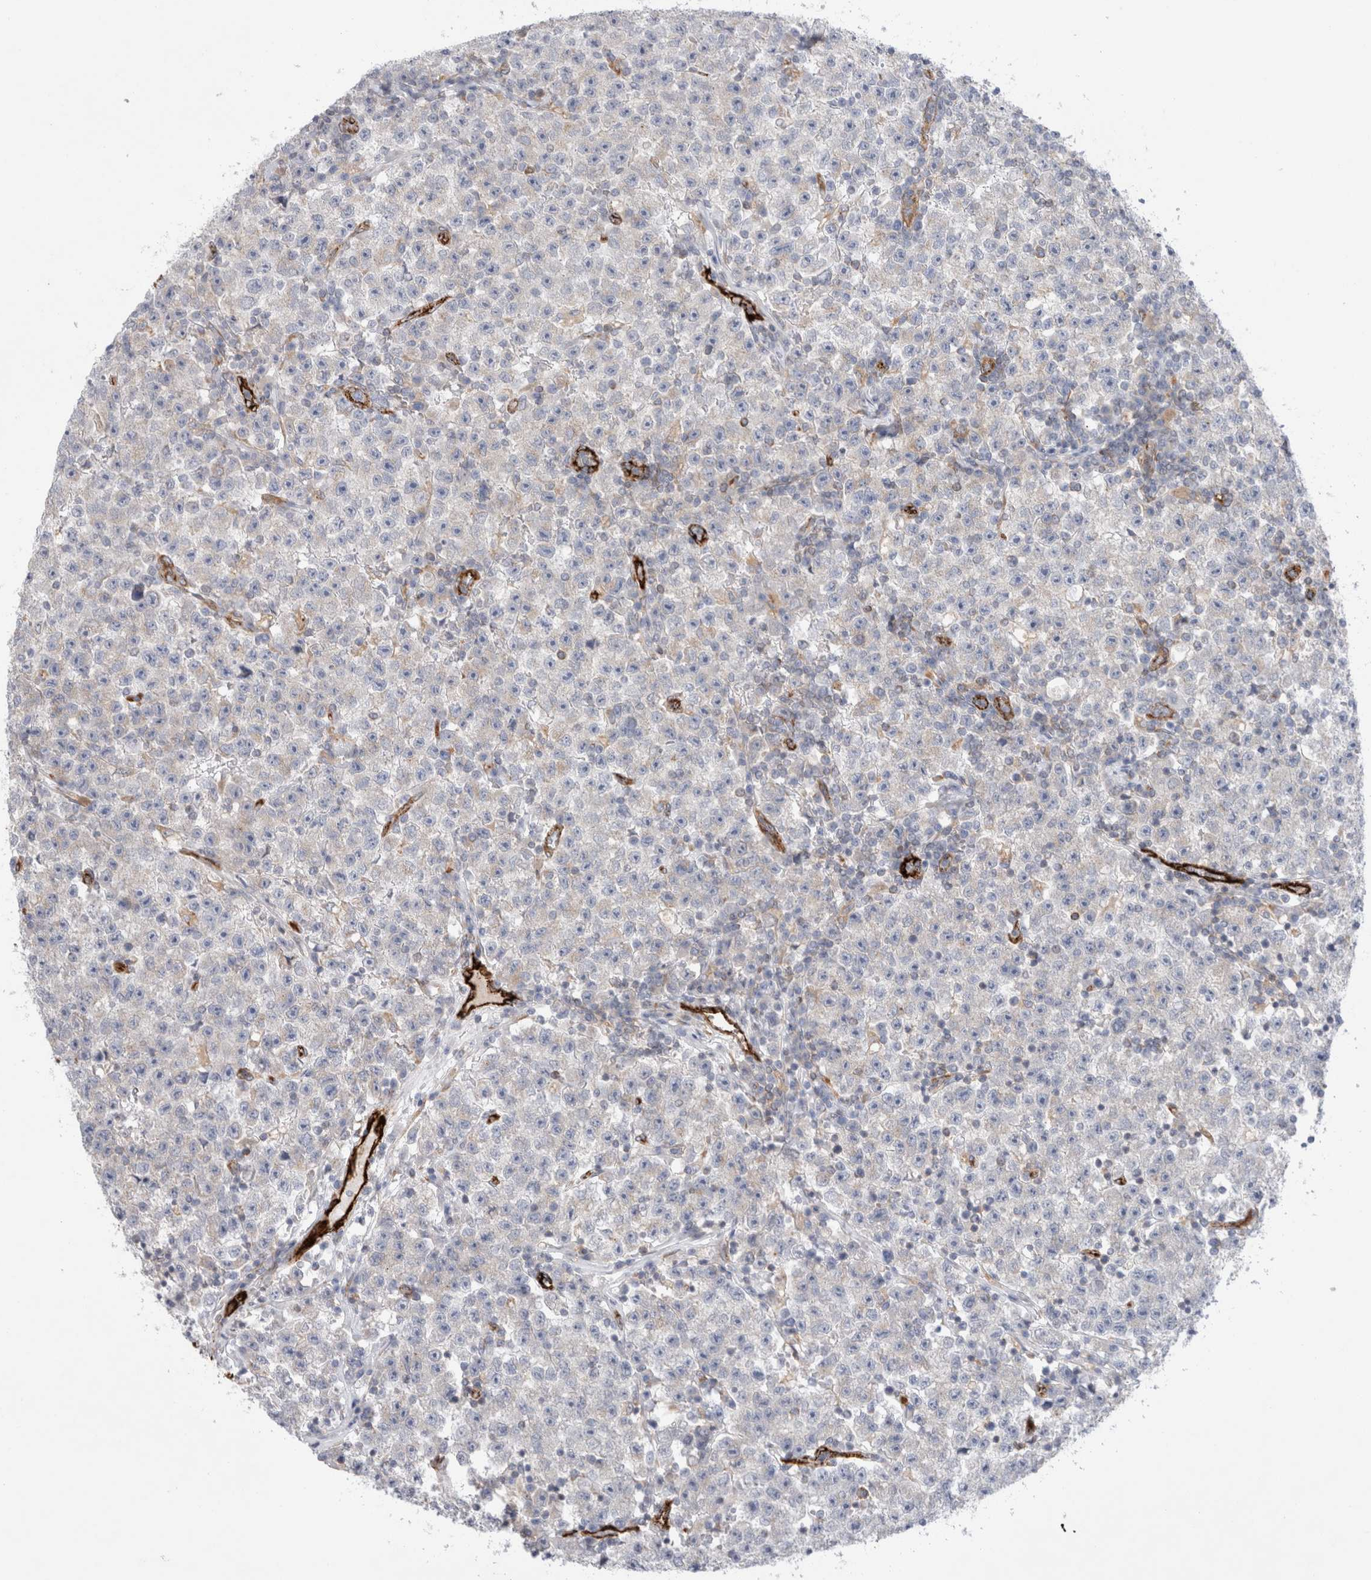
{"staining": {"intensity": "negative", "quantity": "none", "location": "none"}, "tissue": "testis cancer", "cell_type": "Tumor cells", "image_type": "cancer", "snomed": [{"axis": "morphology", "description": "Seminoma, NOS"}, {"axis": "topography", "description": "Testis"}], "caption": "DAB (3,3'-diaminobenzidine) immunohistochemical staining of human testis cancer demonstrates no significant staining in tumor cells. (DAB (3,3'-diaminobenzidine) immunohistochemistry with hematoxylin counter stain).", "gene": "CNPY4", "patient": {"sex": "male", "age": 22}}